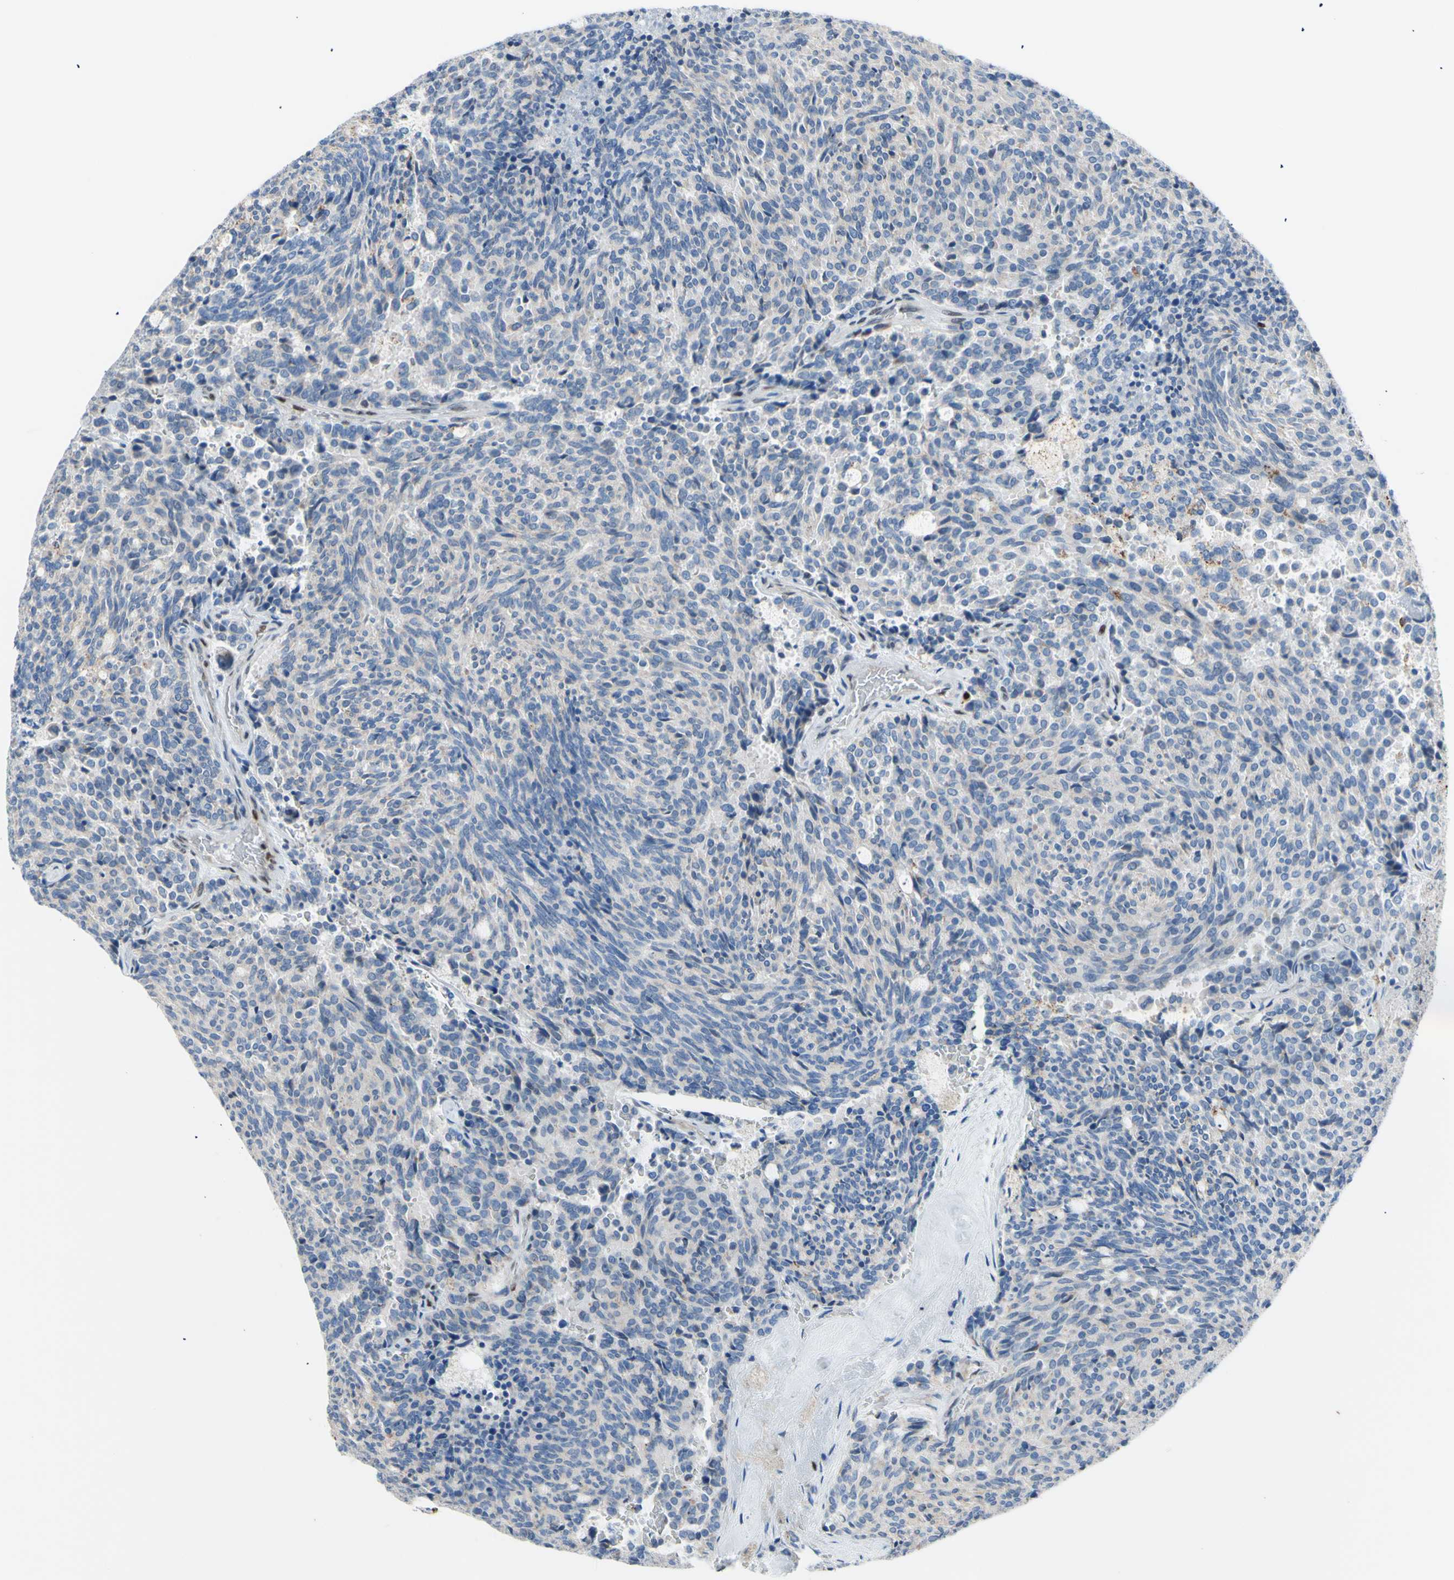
{"staining": {"intensity": "negative", "quantity": "none", "location": "none"}, "tissue": "carcinoid", "cell_type": "Tumor cells", "image_type": "cancer", "snomed": [{"axis": "morphology", "description": "Carcinoid, malignant, NOS"}, {"axis": "topography", "description": "Pancreas"}], "caption": "Tumor cells are negative for brown protein staining in malignant carcinoid. (DAB immunohistochemistry visualized using brightfield microscopy, high magnification).", "gene": "EED", "patient": {"sex": "female", "age": 54}}